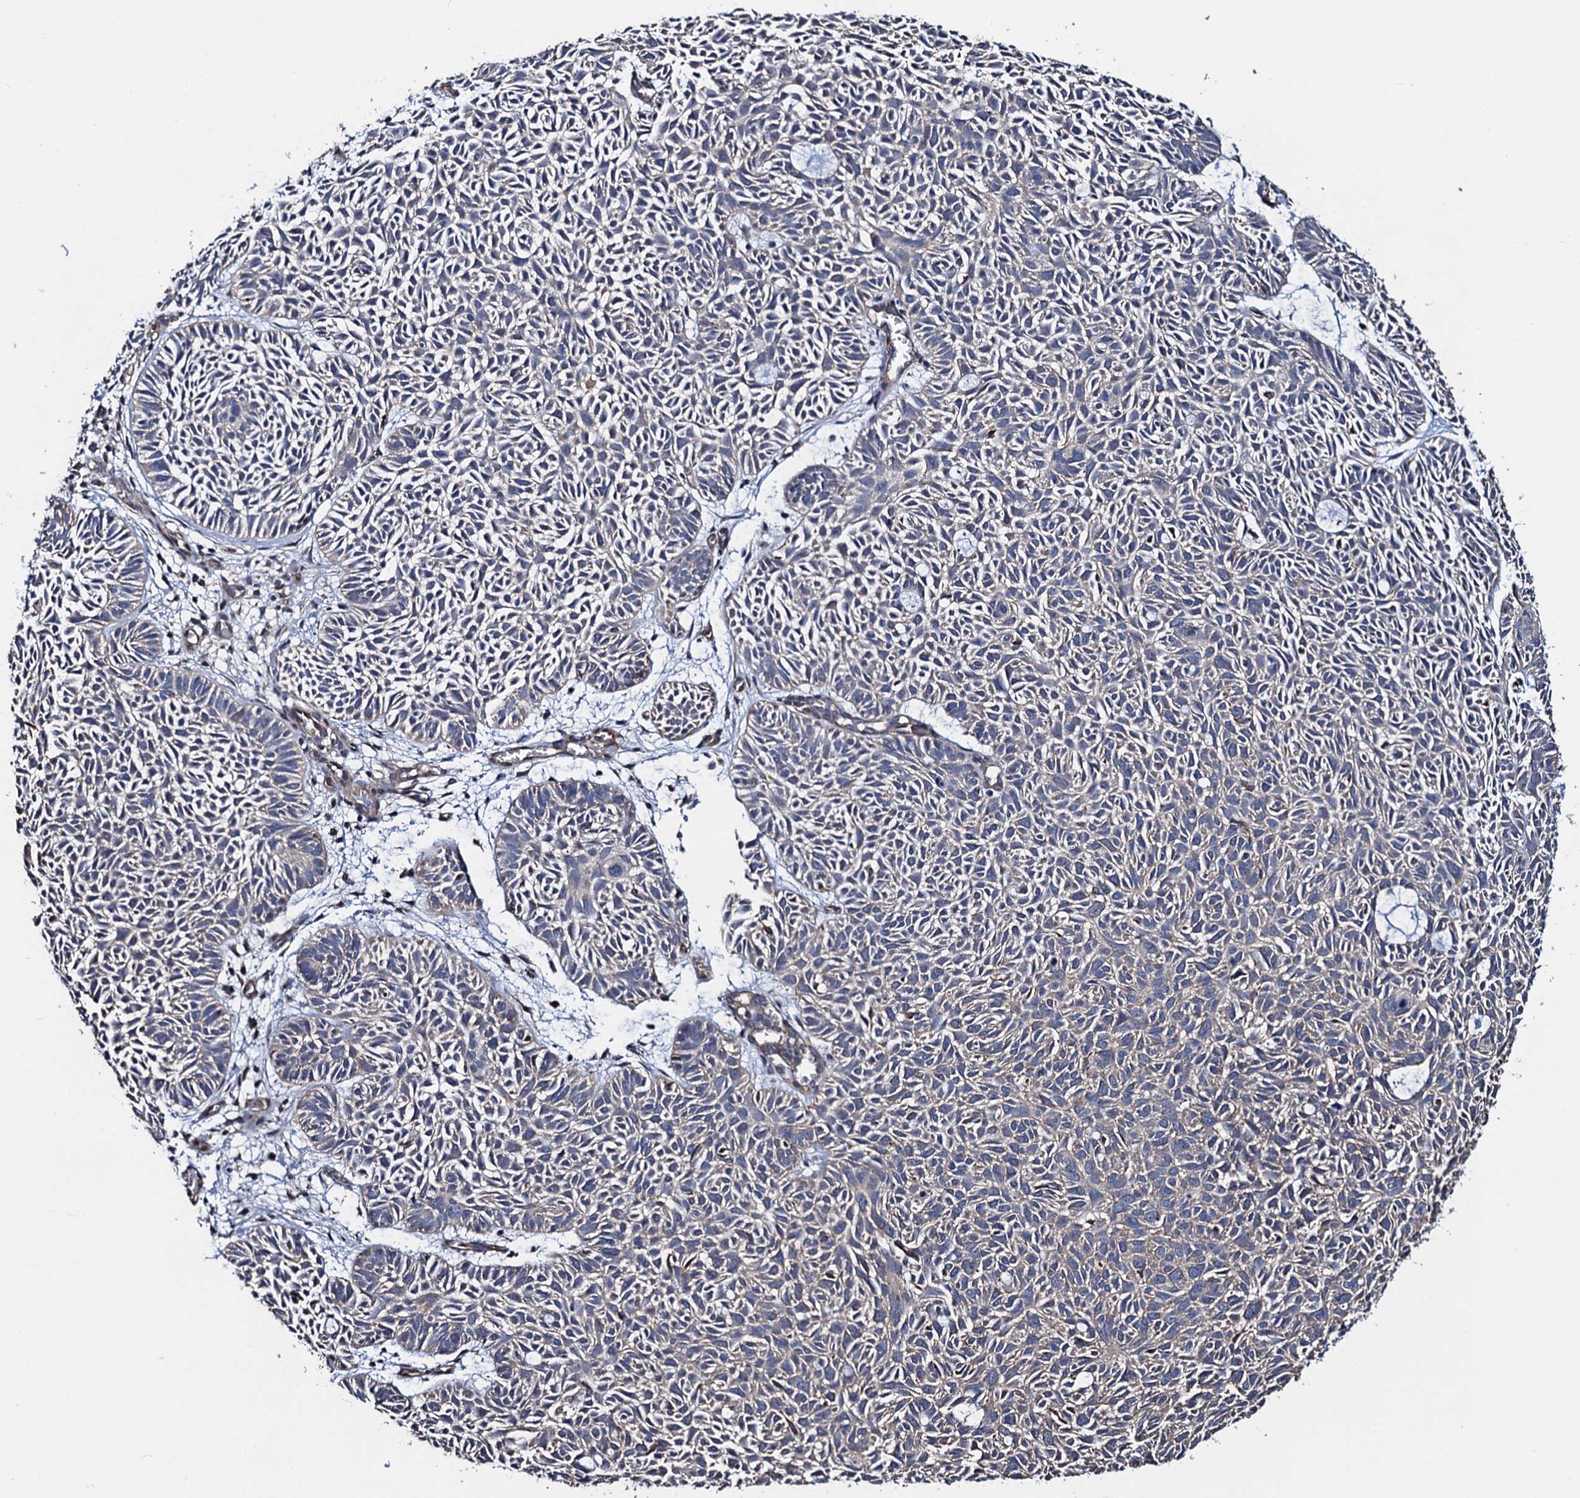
{"staining": {"intensity": "negative", "quantity": "none", "location": "none"}, "tissue": "skin cancer", "cell_type": "Tumor cells", "image_type": "cancer", "snomed": [{"axis": "morphology", "description": "Basal cell carcinoma"}, {"axis": "topography", "description": "Skin"}], "caption": "This histopathology image is of skin basal cell carcinoma stained with IHC to label a protein in brown with the nuclei are counter-stained blue. There is no staining in tumor cells. (DAB IHC visualized using brightfield microscopy, high magnification).", "gene": "PTCD3", "patient": {"sex": "male", "age": 69}}